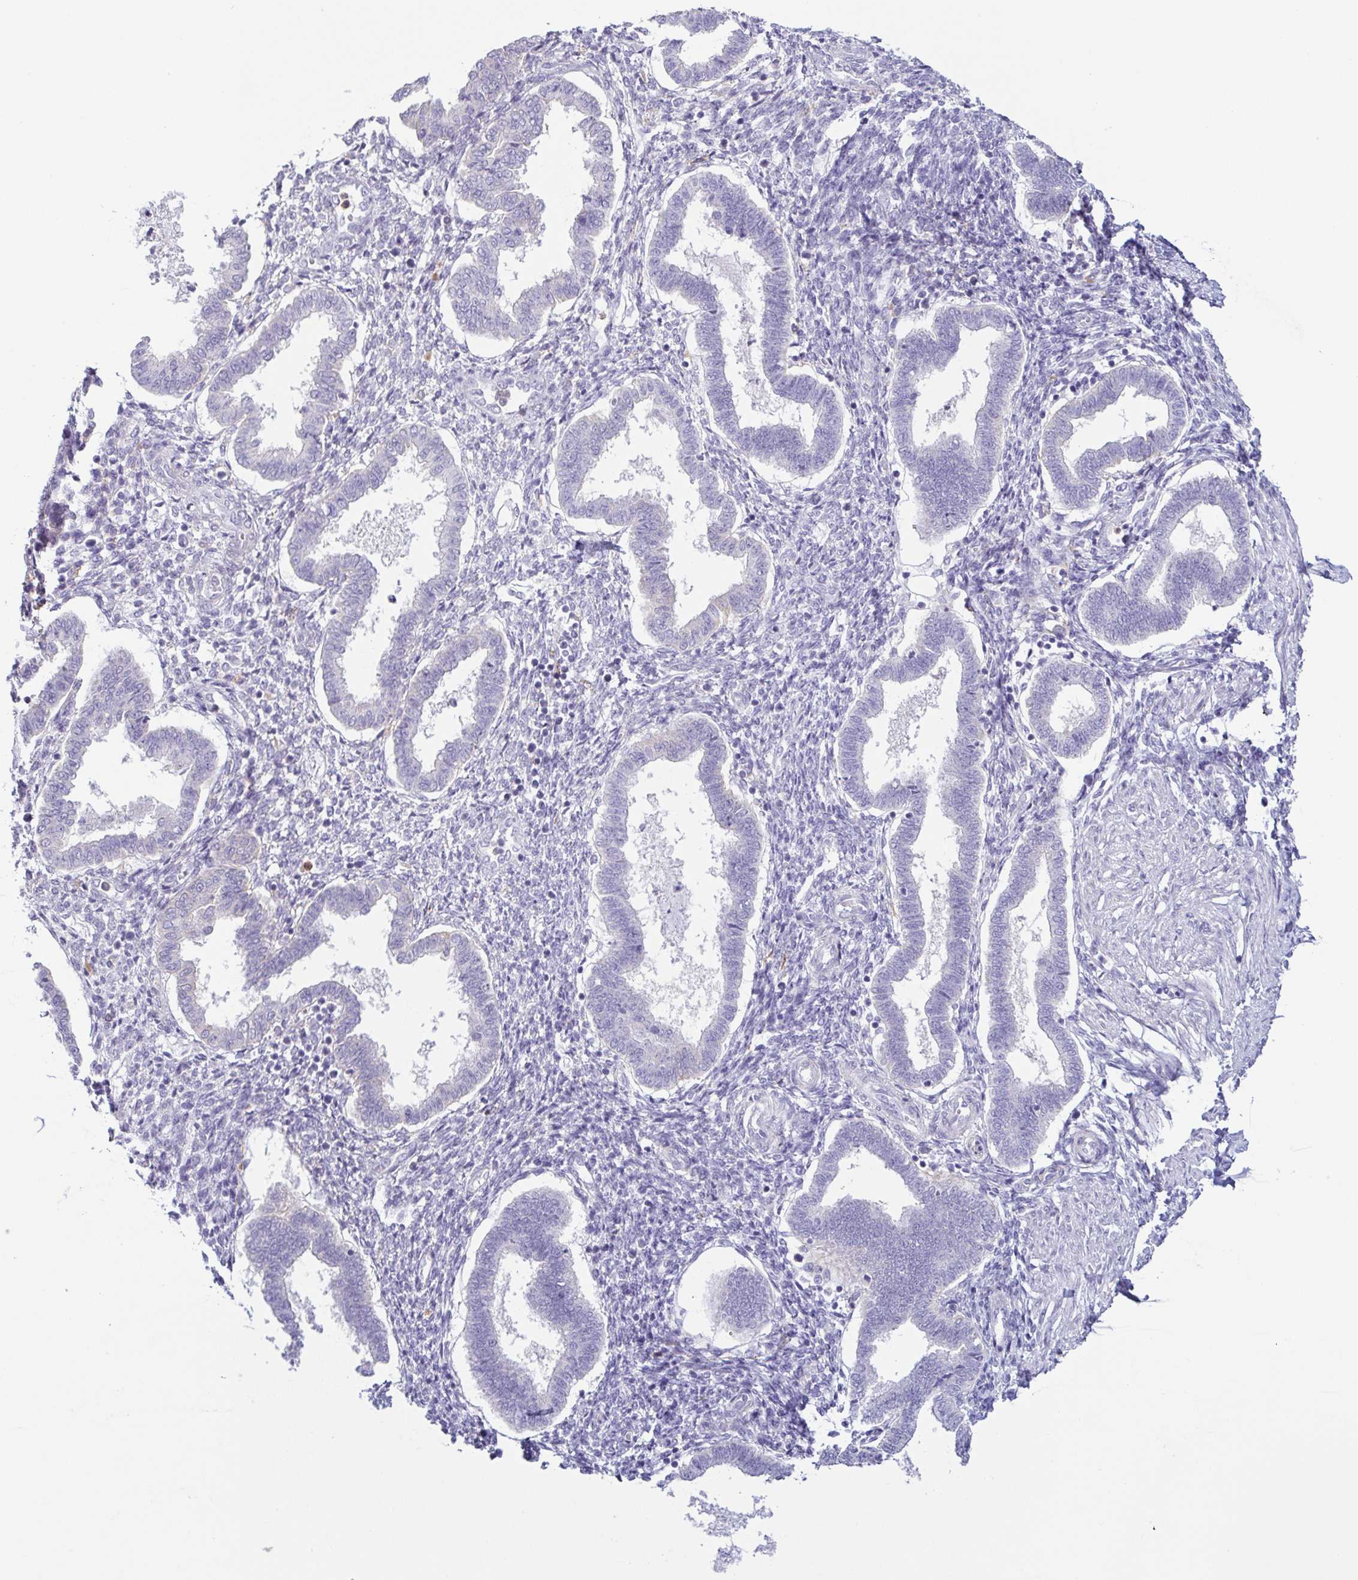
{"staining": {"intensity": "negative", "quantity": "none", "location": "none"}, "tissue": "endometrium", "cell_type": "Cells in endometrial stroma", "image_type": "normal", "snomed": [{"axis": "morphology", "description": "Normal tissue, NOS"}, {"axis": "topography", "description": "Endometrium"}], "caption": "Immunohistochemistry (IHC) histopathology image of benign endometrium: endometrium stained with DAB (3,3'-diaminobenzidine) reveals no significant protein staining in cells in endometrial stroma.", "gene": "ATP6V1G2", "patient": {"sex": "female", "age": 24}}